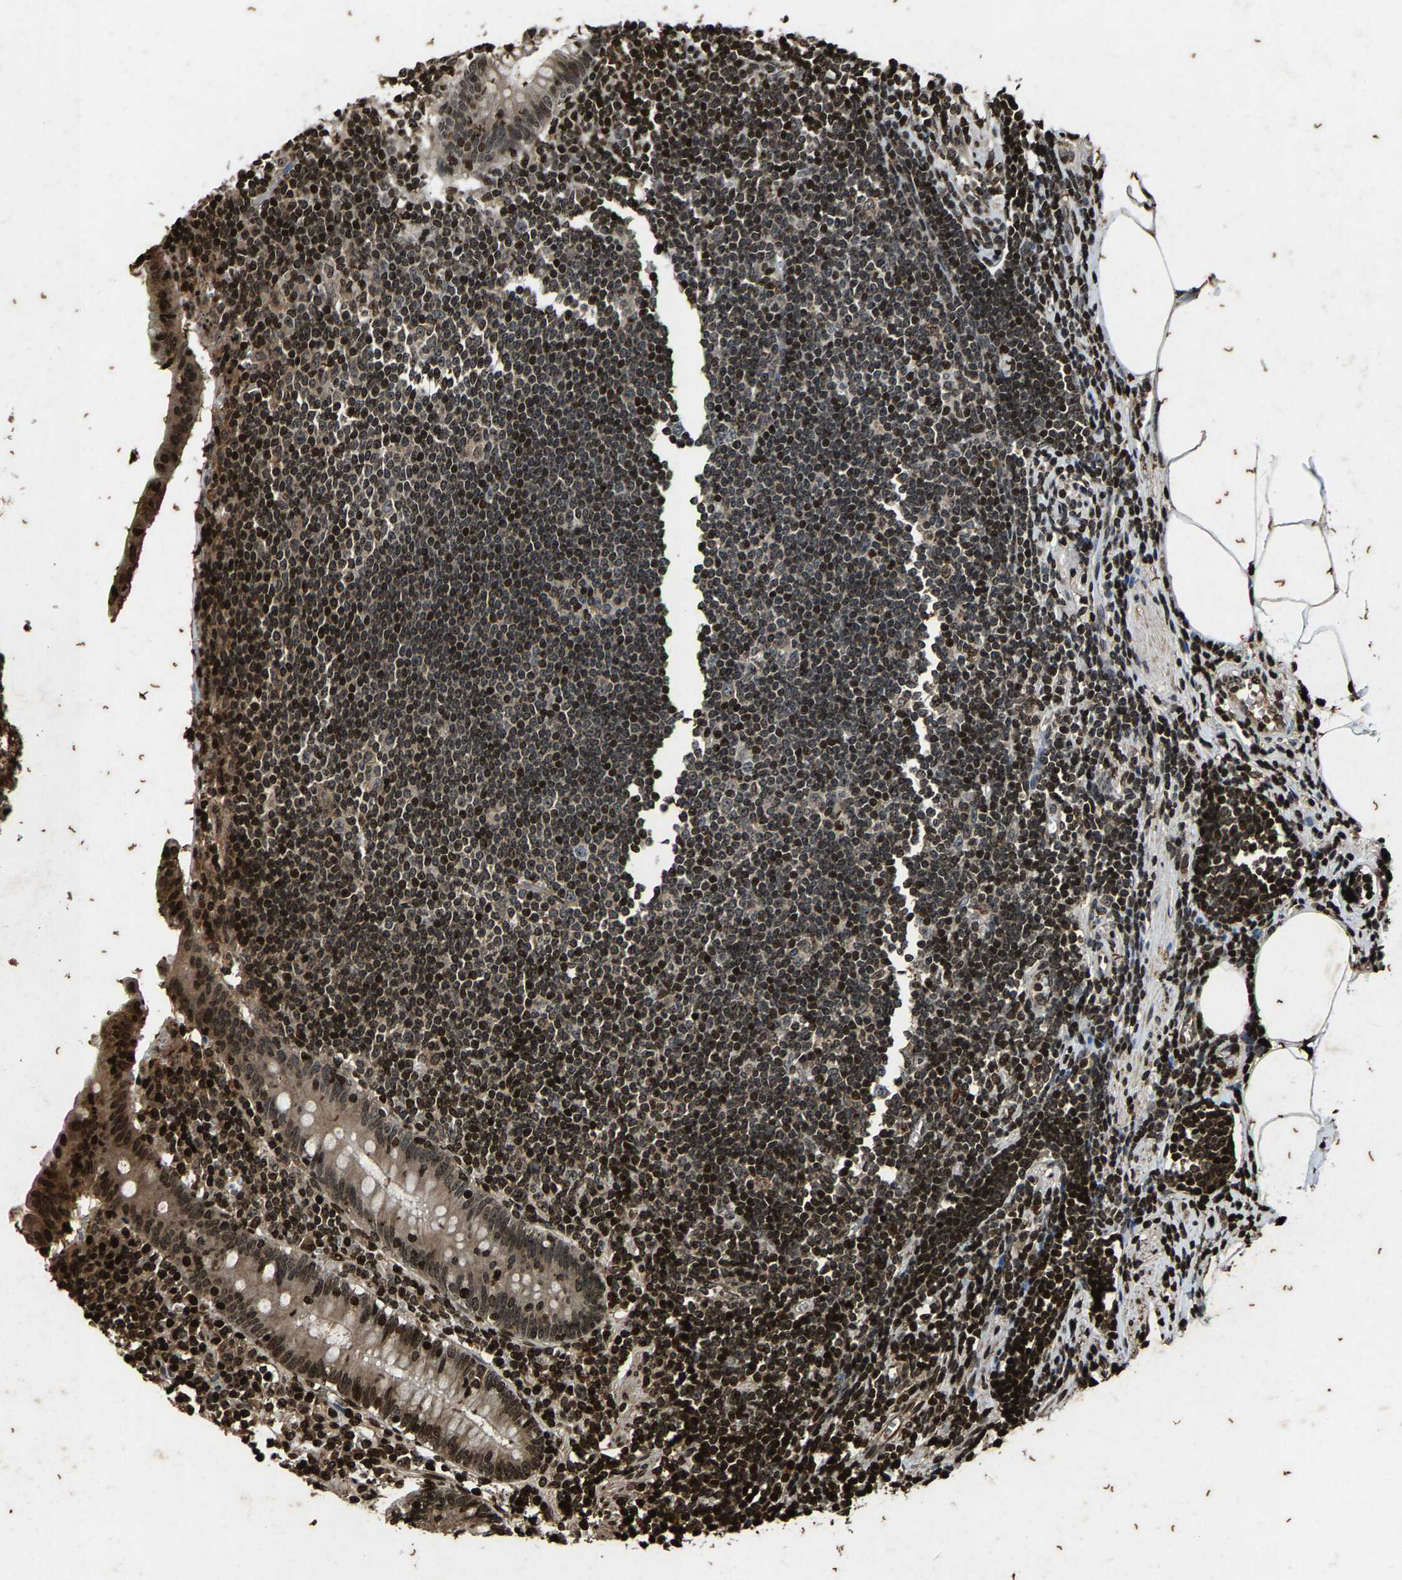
{"staining": {"intensity": "strong", "quantity": "25%-75%", "location": "cytoplasmic/membranous,nuclear"}, "tissue": "appendix", "cell_type": "Glandular cells", "image_type": "normal", "snomed": [{"axis": "morphology", "description": "Normal tissue, NOS"}, {"axis": "topography", "description": "Appendix"}], "caption": "A high amount of strong cytoplasmic/membranous,nuclear positivity is identified in approximately 25%-75% of glandular cells in unremarkable appendix. (DAB (3,3'-diaminobenzidine) IHC with brightfield microscopy, high magnification).", "gene": "H4C1", "patient": {"sex": "female", "age": 50}}